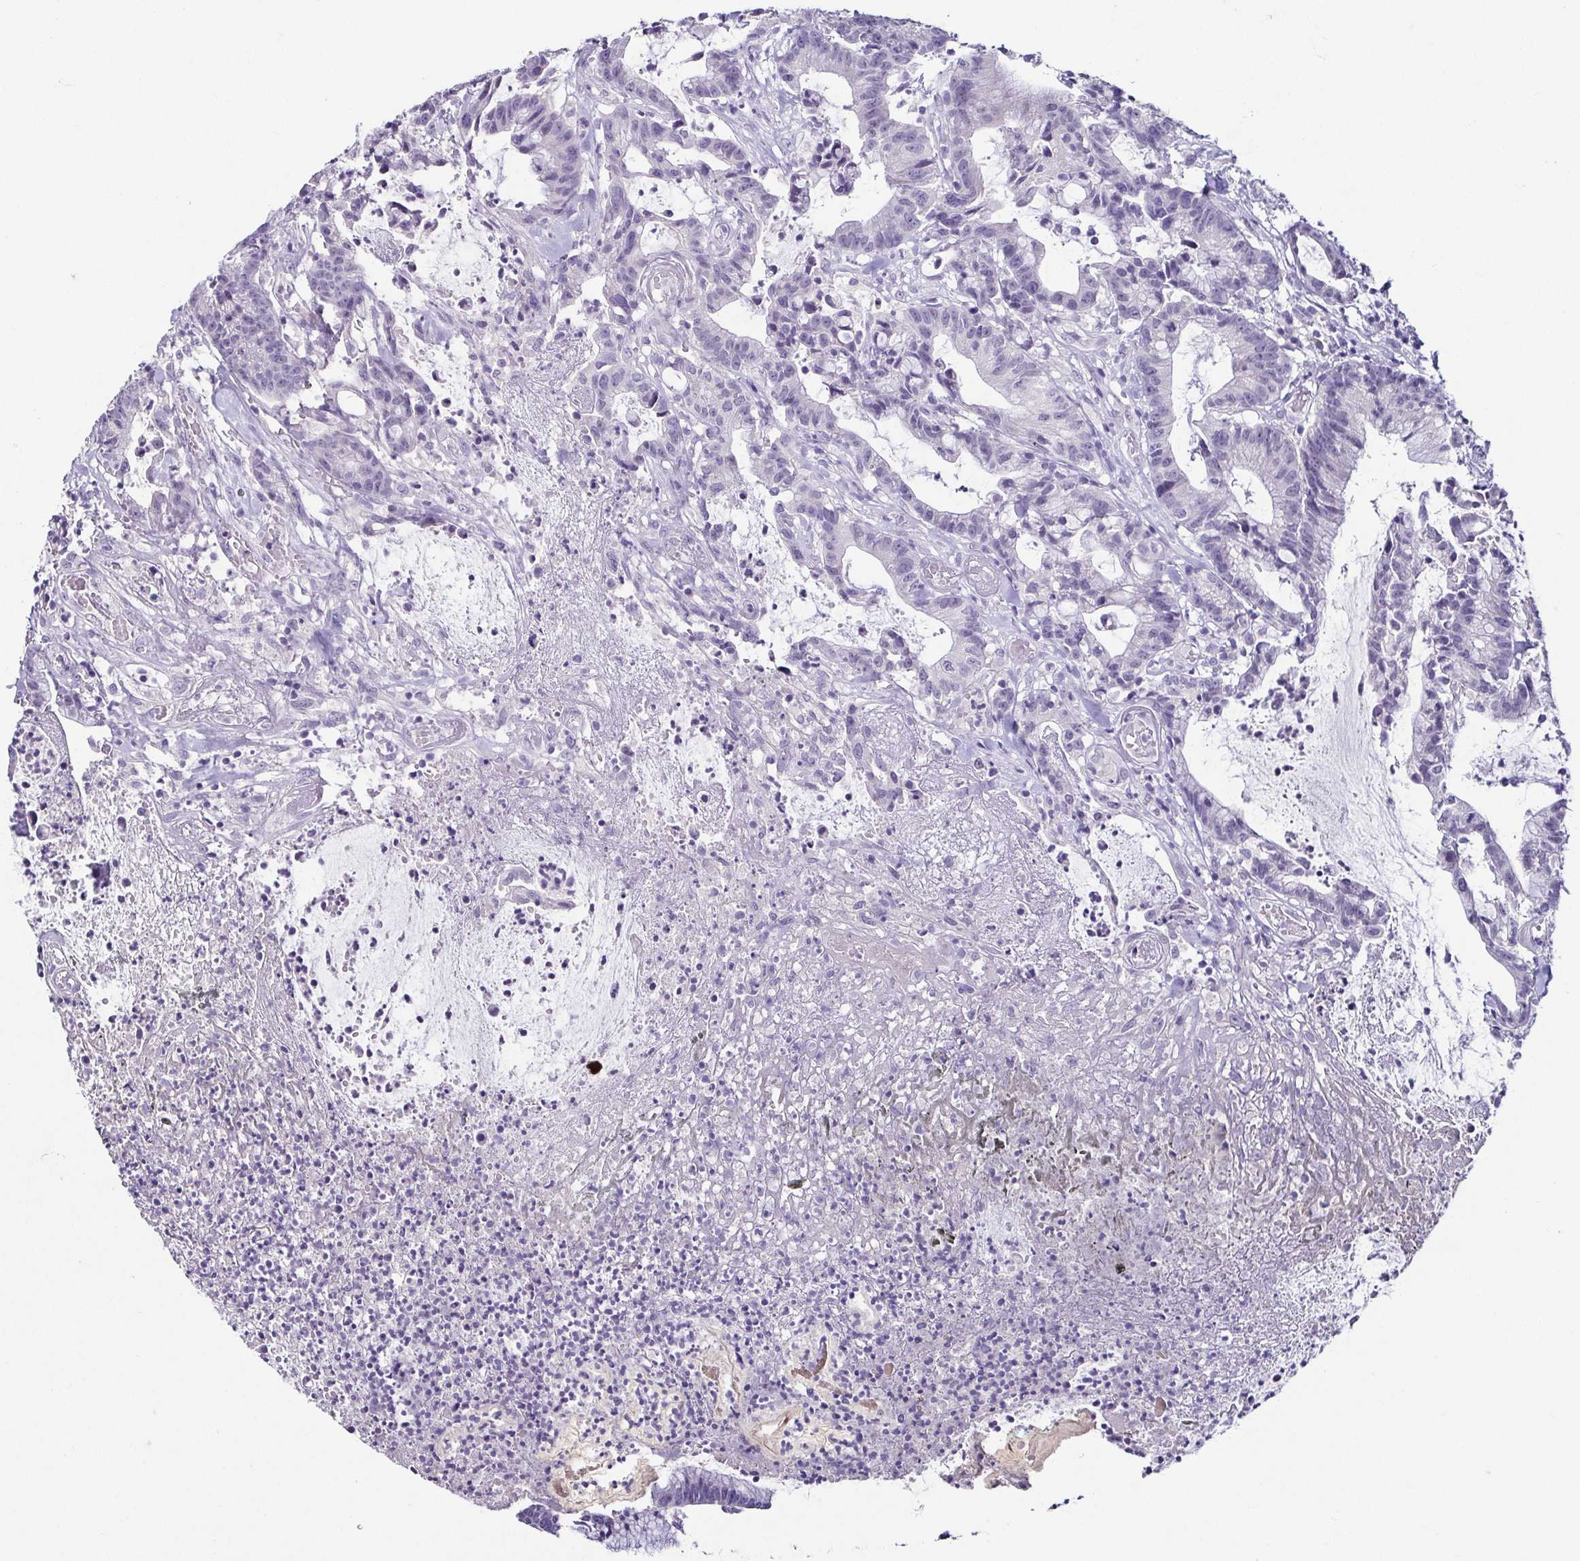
{"staining": {"intensity": "negative", "quantity": "none", "location": "none"}, "tissue": "colorectal cancer", "cell_type": "Tumor cells", "image_type": "cancer", "snomed": [{"axis": "morphology", "description": "Adenocarcinoma, NOS"}, {"axis": "topography", "description": "Colon"}], "caption": "This micrograph is of colorectal adenocarcinoma stained with immunohistochemistry (IHC) to label a protein in brown with the nuclei are counter-stained blue. There is no staining in tumor cells.", "gene": "TP73", "patient": {"sex": "female", "age": 78}}